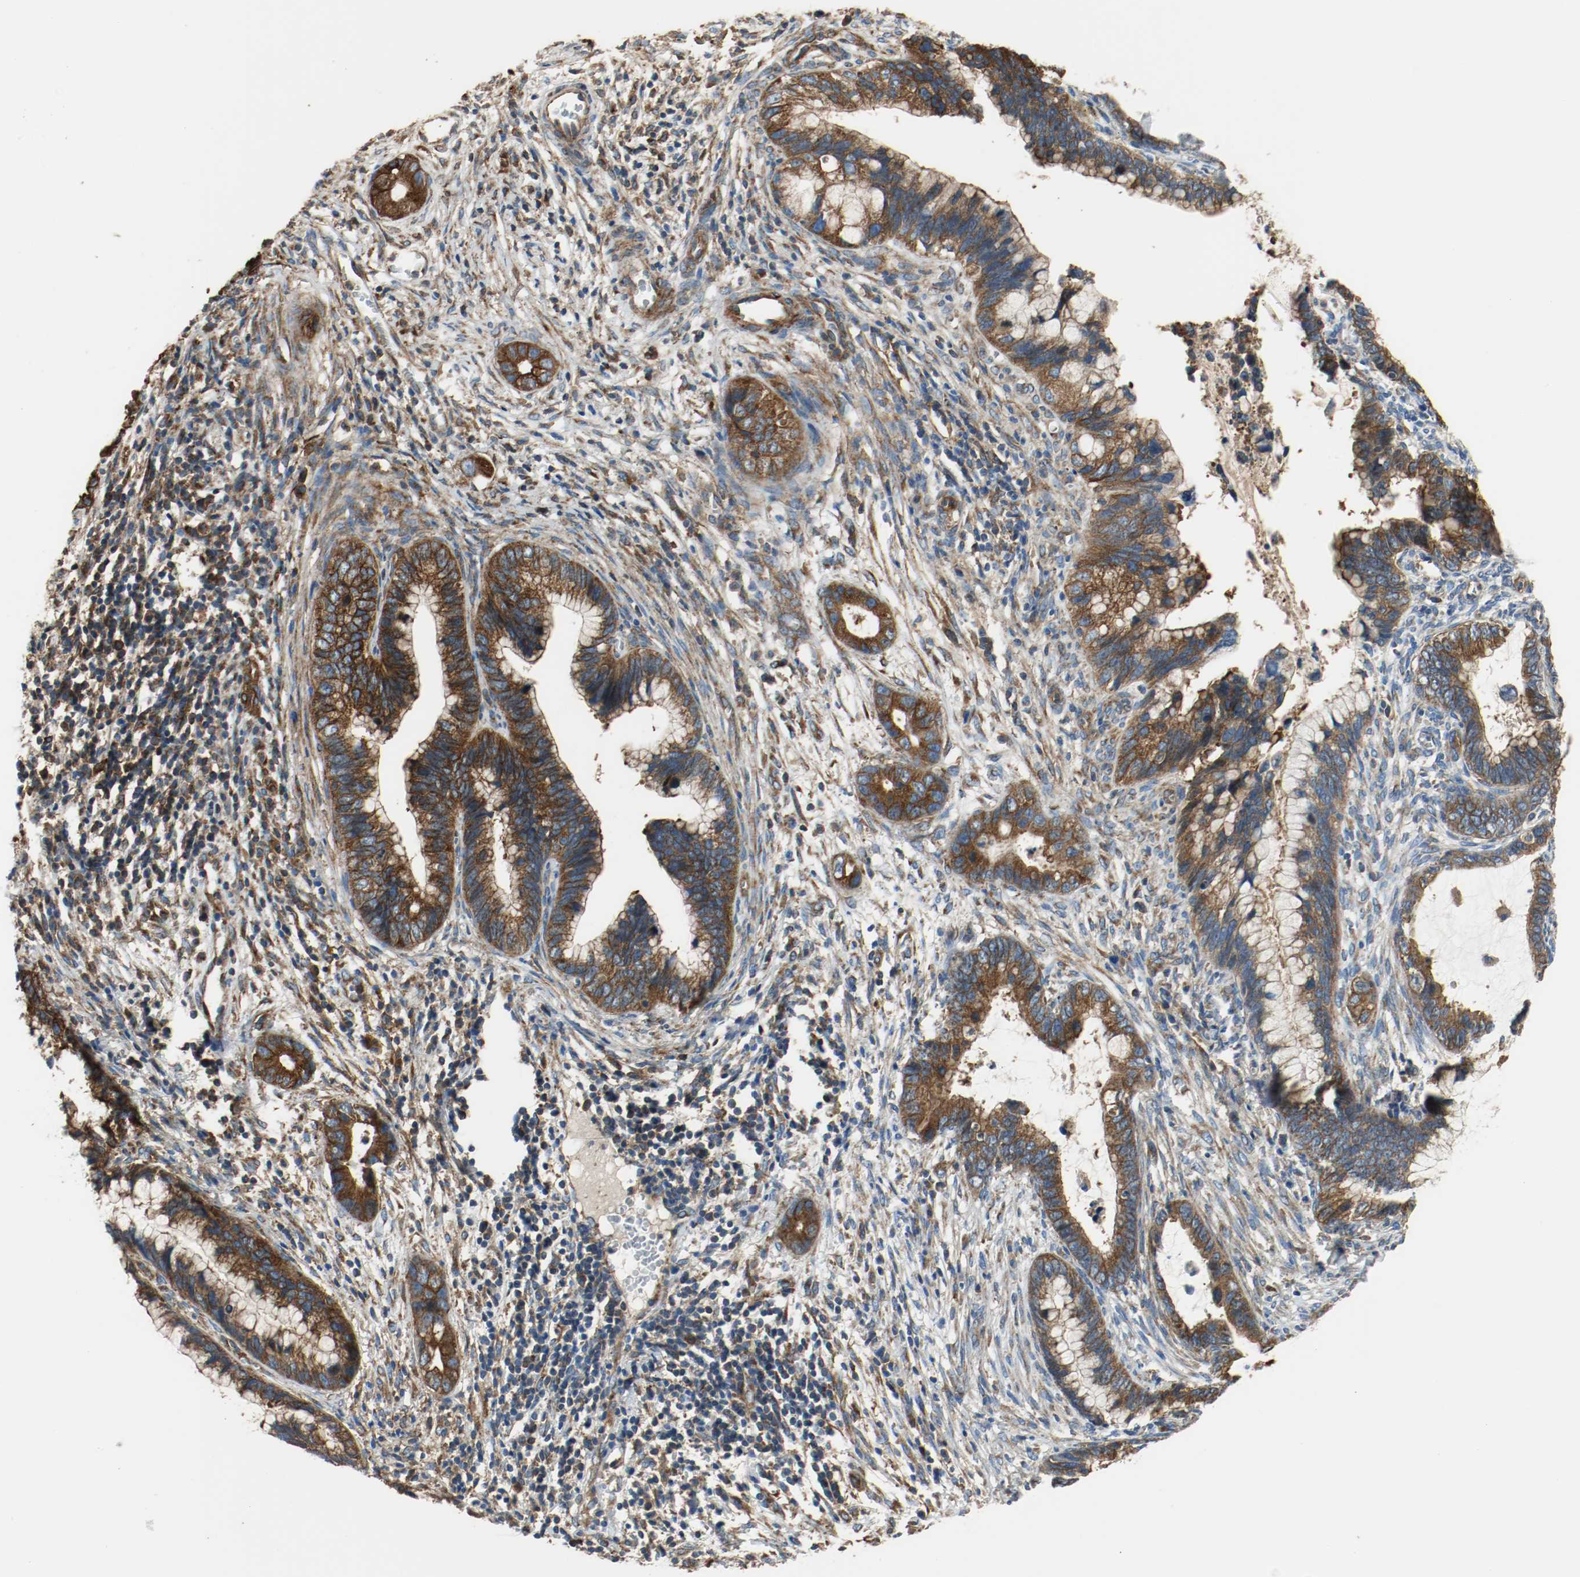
{"staining": {"intensity": "strong", "quantity": ">75%", "location": "cytoplasmic/membranous"}, "tissue": "cervical cancer", "cell_type": "Tumor cells", "image_type": "cancer", "snomed": [{"axis": "morphology", "description": "Adenocarcinoma, NOS"}, {"axis": "topography", "description": "Cervix"}], "caption": "Strong cytoplasmic/membranous positivity for a protein is seen in approximately >75% of tumor cells of cervical cancer (adenocarcinoma) using immunohistochemistry.", "gene": "TUBA3D", "patient": {"sex": "female", "age": 44}}